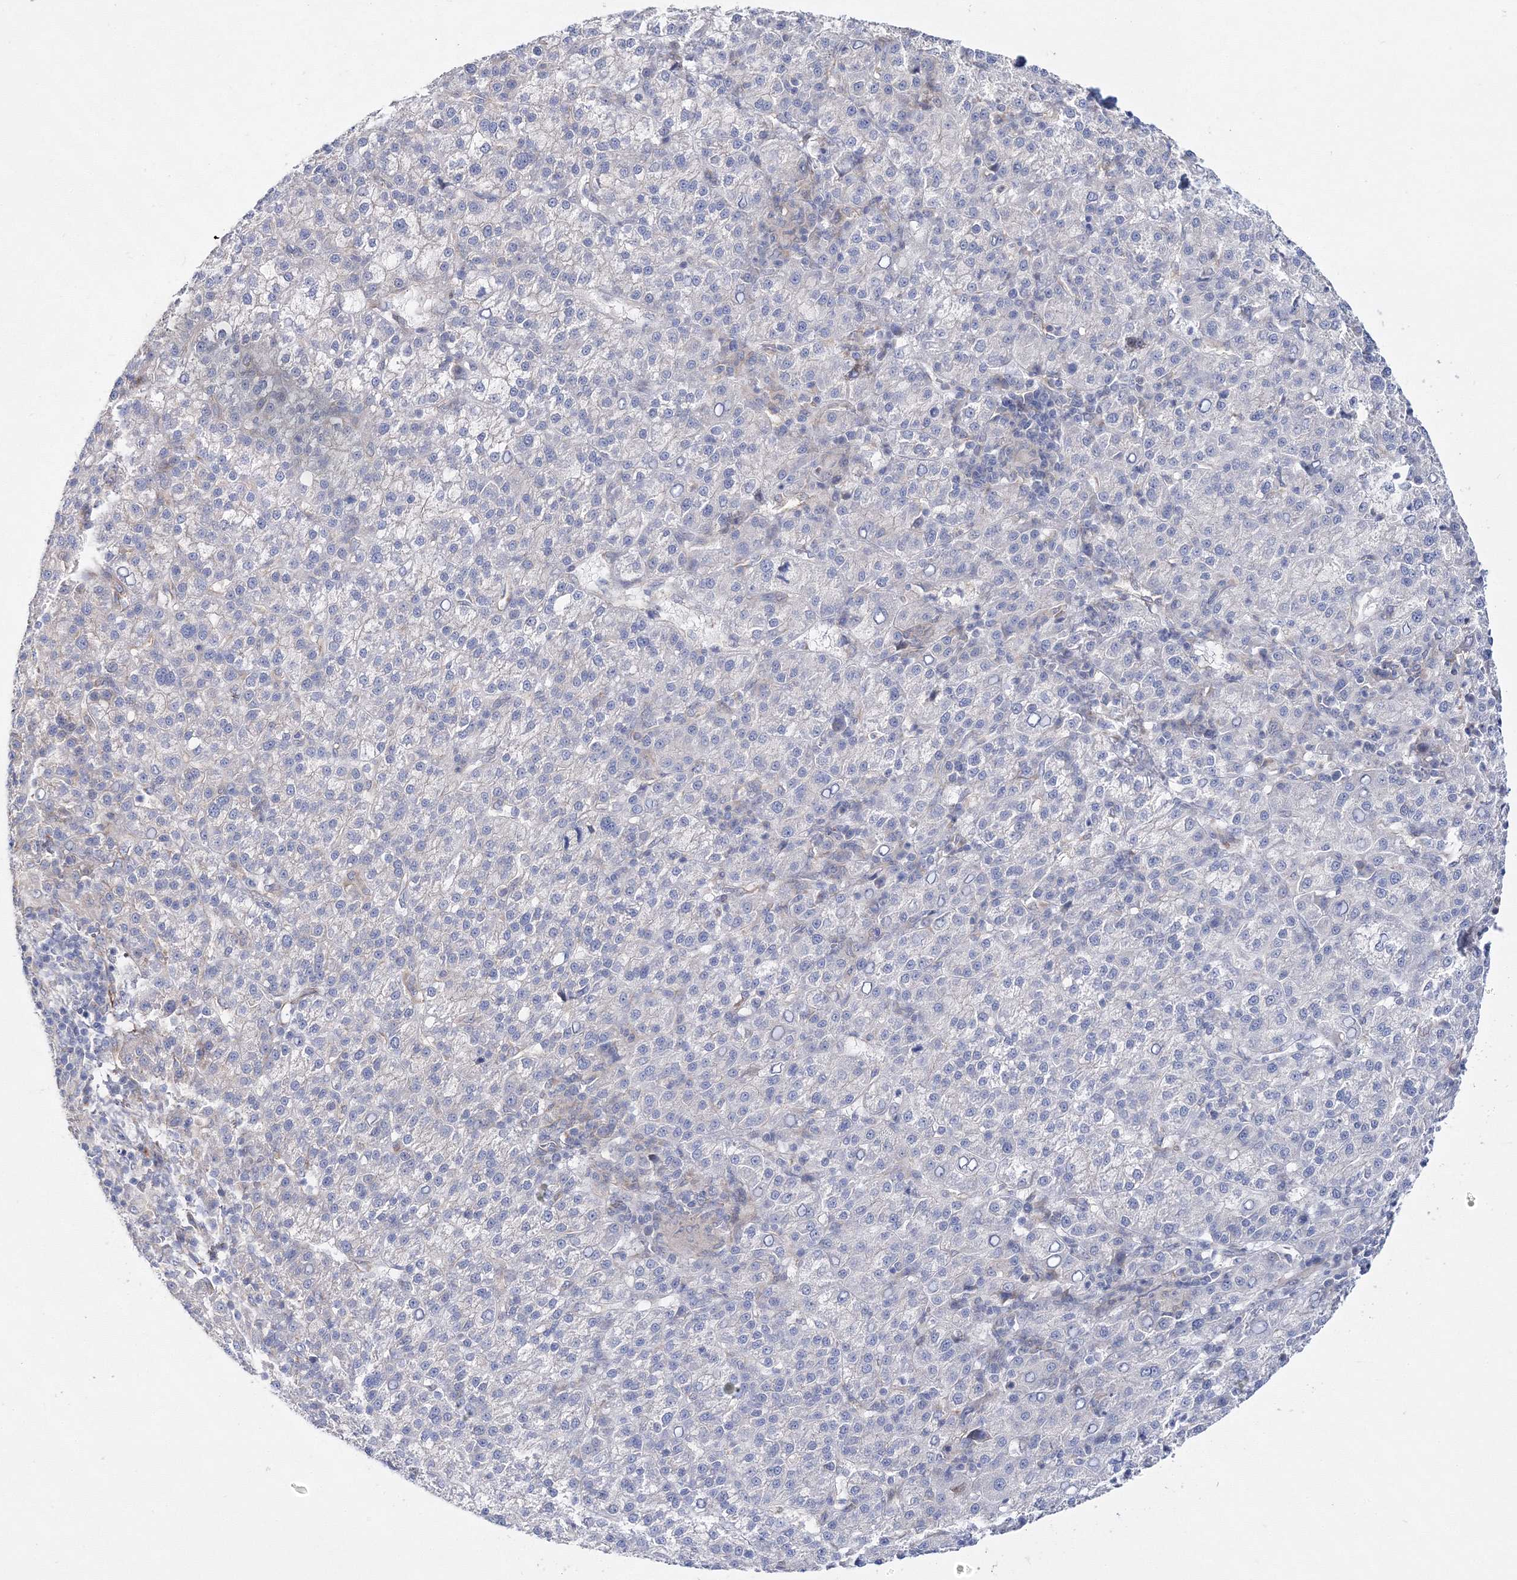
{"staining": {"intensity": "negative", "quantity": "none", "location": "none"}, "tissue": "liver cancer", "cell_type": "Tumor cells", "image_type": "cancer", "snomed": [{"axis": "morphology", "description": "Carcinoma, Hepatocellular, NOS"}, {"axis": "topography", "description": "Liver"}], "caption": "Hepatocellular carcinoma (liver) stained for a protein using immunohistochemistry displays no staining tumor cells.", "gene": "ARHGAP32", "patient": {"sex": "female", "age": 58}}